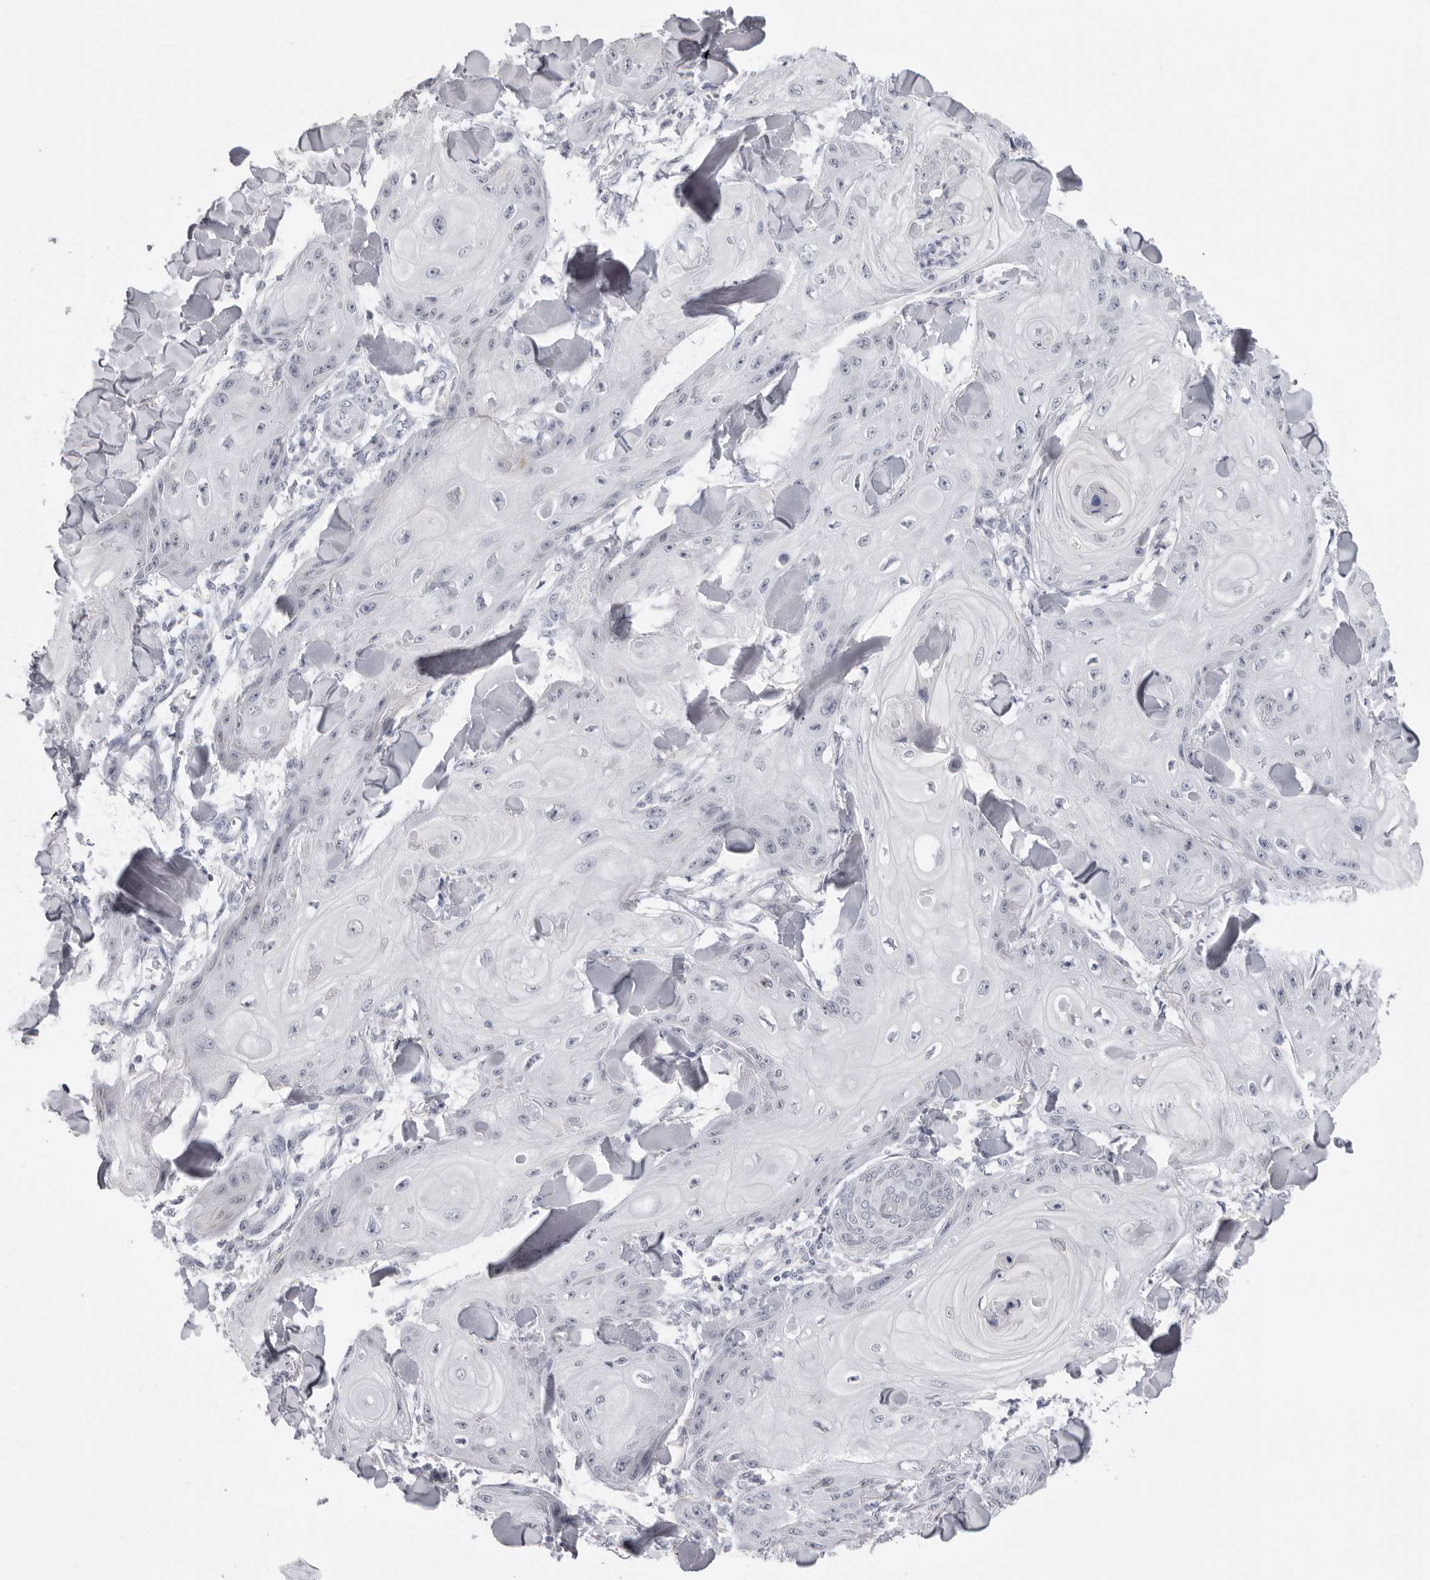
{"staining": {"intensity": "negative", "quantity": "none", "location": "none"}, "tissue": "skin cancer", "cell_type": "Tumor cells", "image_type": "cancer", "snomed": [{"axis": "morphology", "description": "Squamous cell carcinoma, NOS"}, {"axis": "topography", "description": "Skin"}], "caption": "An IHC micrograph of skin squamous cell carcinoma is shown. There is no staining in tumor cells of skin squamous cell carcinoma.", "gene": "DNALI1", "patient": {"sex": "male", "age": 74}}